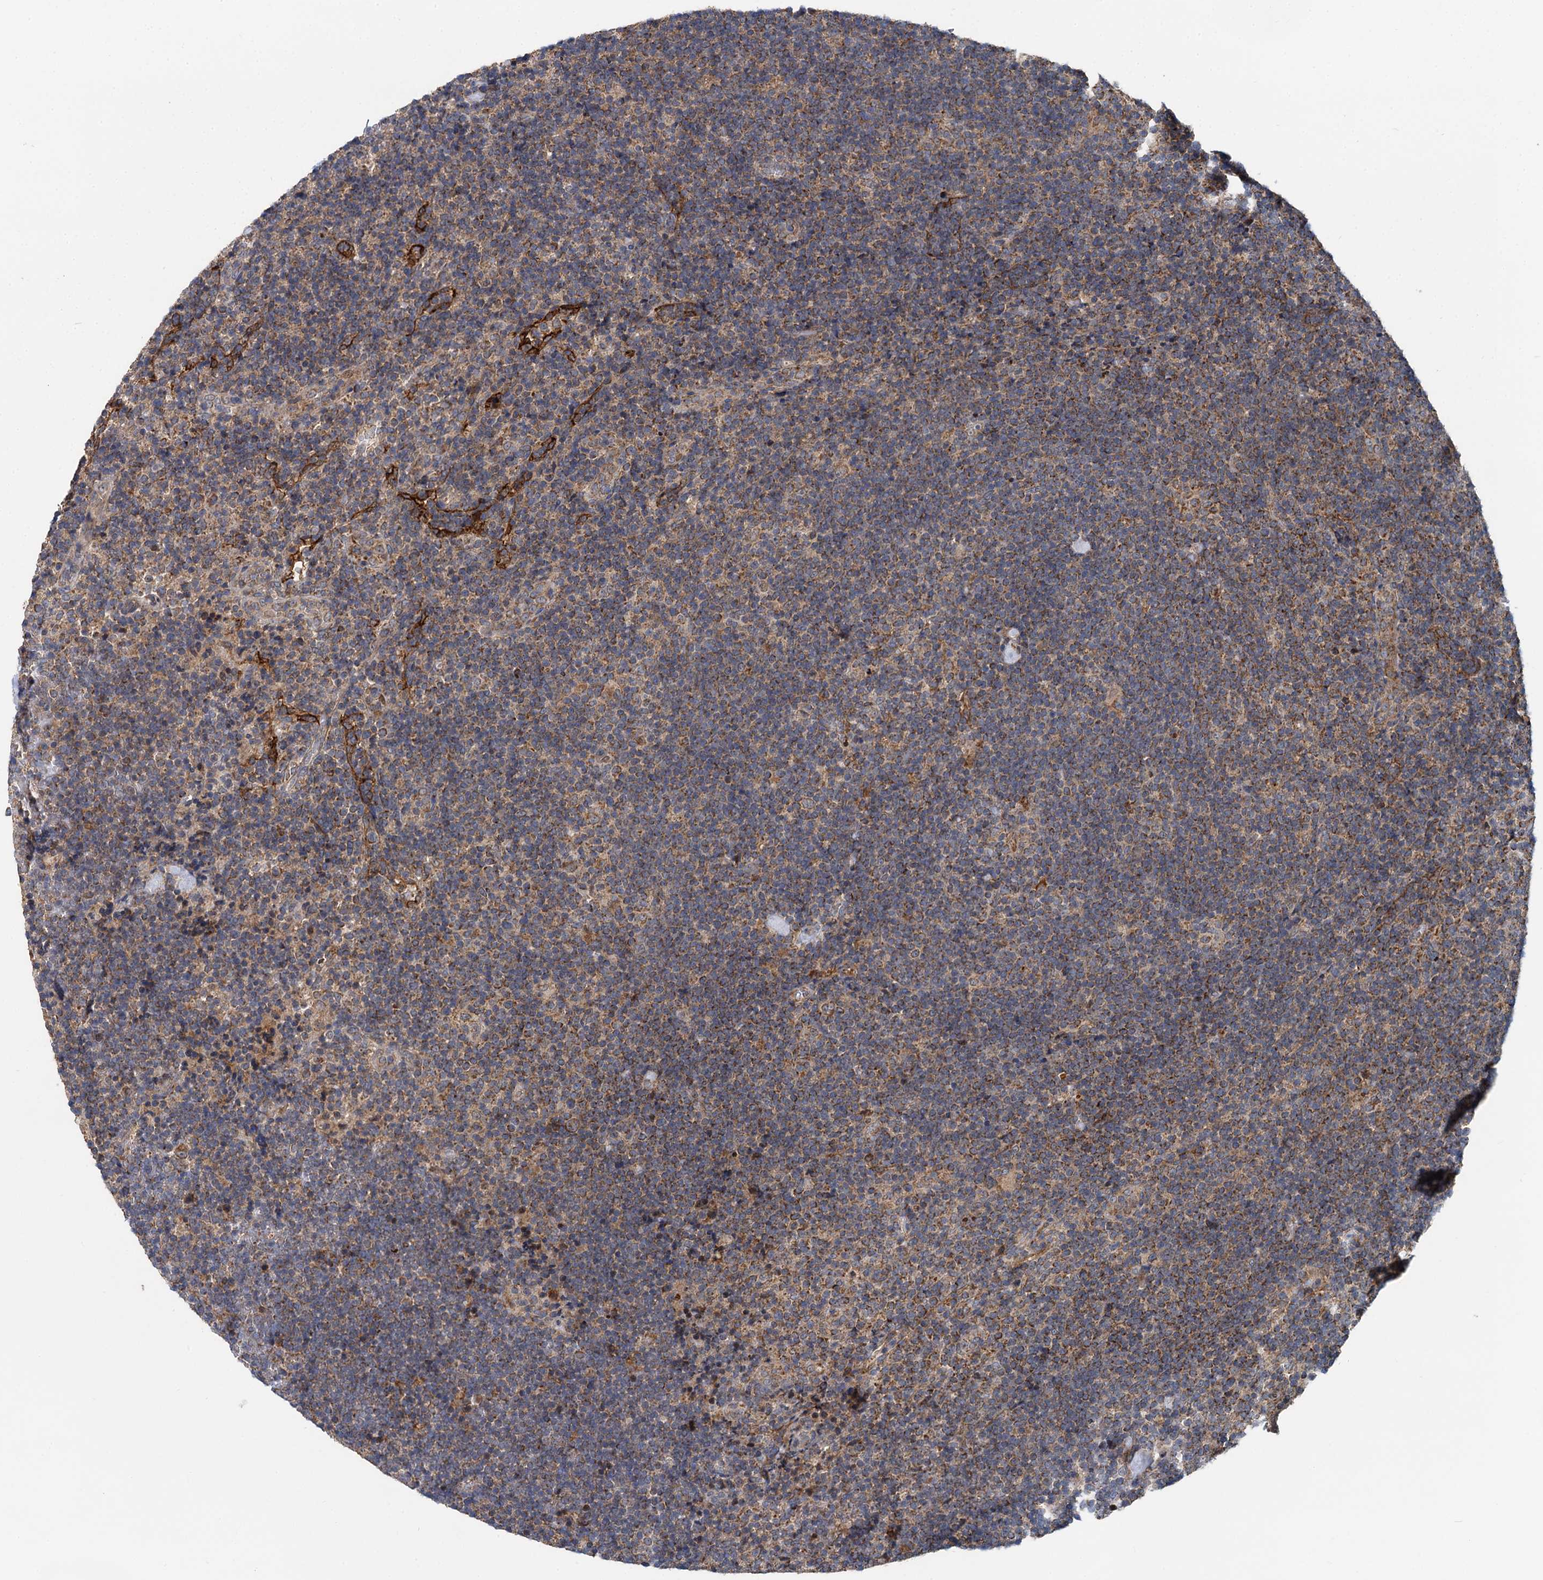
{"staining": {"intensity": "weak", "quantity": "<25%", "location": "cytoplasmic/membranous"}, "tissue": "lymphoma", "cell_type": "Tumor cells", "image_type": "cancer", "snomed": [{"axis": "morphology", "description": "Hodgkin's disease, NOS"}, {"axis": "topography", "description": "Lymph node"}], "caption": "Tumor cells are negative for brown protein staining in Hodgkin's disease. The staining is performed using DAB brown chromogen with nuclei counter-stained in using hematoxylin.", "gene": "SPRYD3", "patient": {"sex": "female", "age": 57}}